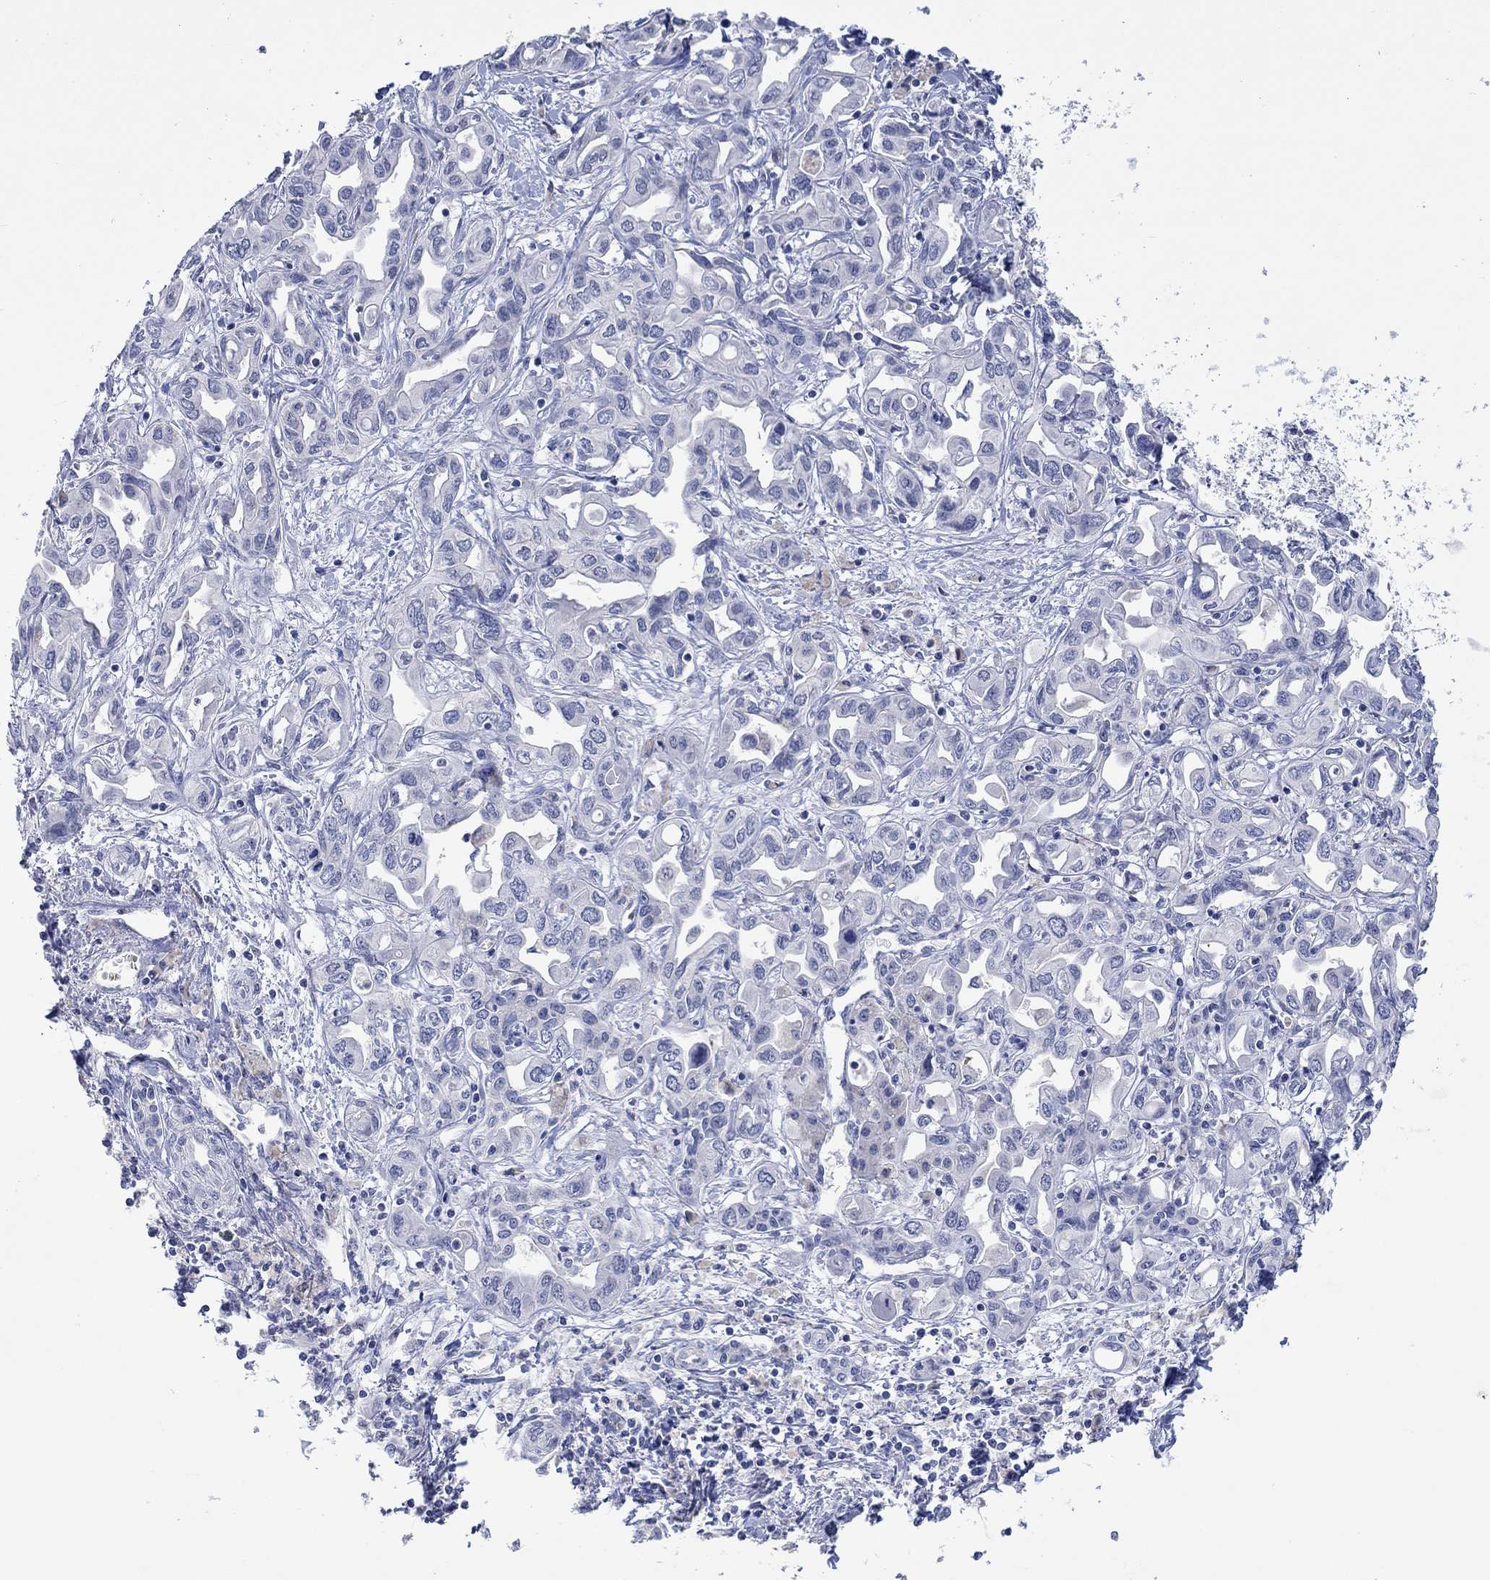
{"staining": {"intensity": "negative", "quantity": "none", "location": "none"}, "tissue": "liver cancer", "cell_type": "Tumor cells", "image_type": "cancer", "snomed": [{"axis": "morphology", "description": "Cholangiocarcinoma"}, {"axis": "topography", "description": "Liver"}], "caption": "High magnification brightfield microscopy of liver cholangiocarcinoma stained with DAB (3,3'-diaminobenzidine) (brown) and counterstained with hematoxylin (blue): tumor cells show no significant expression.", "gene": "DLK1", "patient": {"sex": "female", "age": 64}}